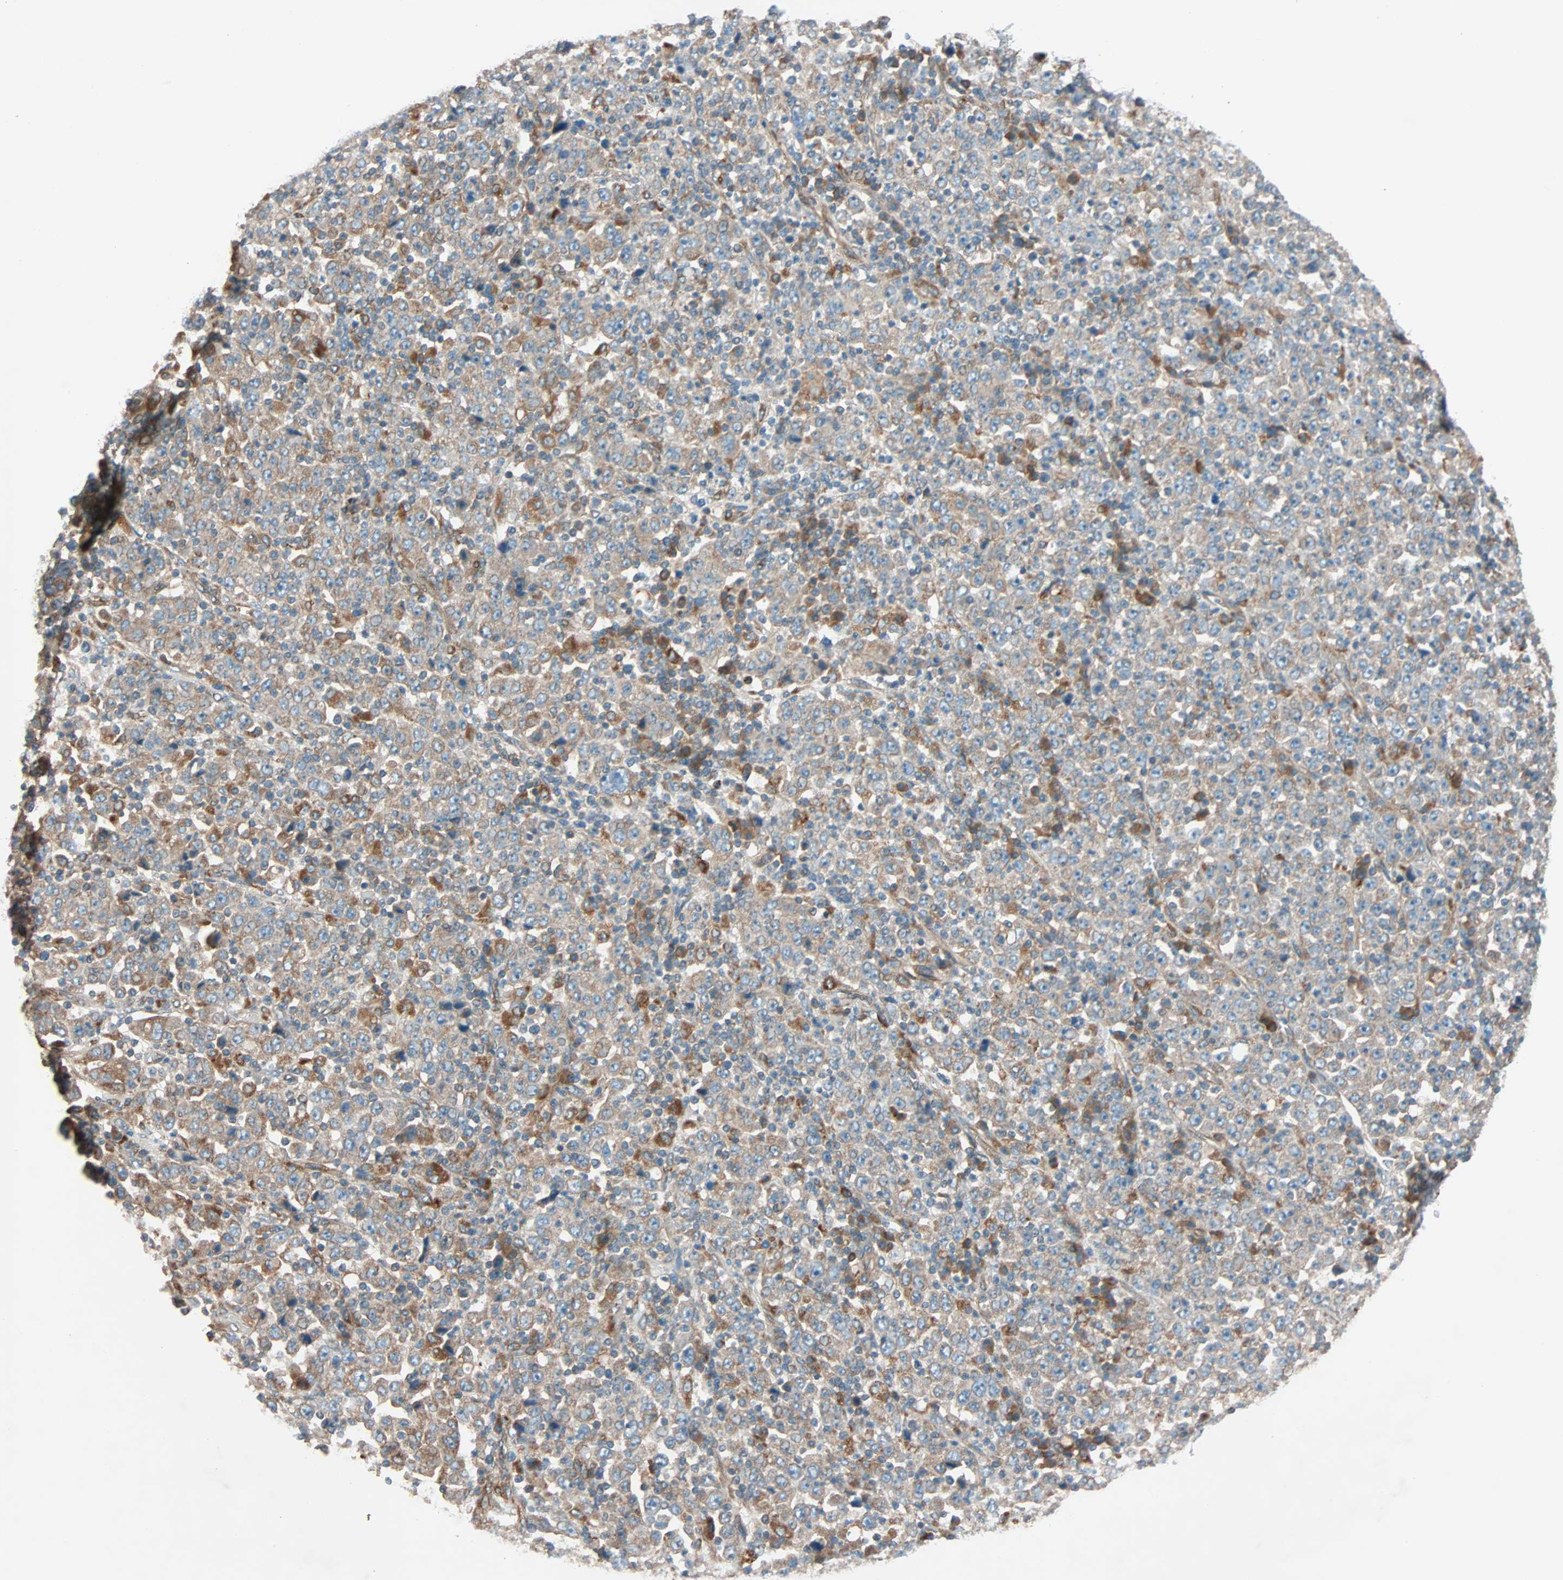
{"staining": {"intensity": "moderate", "quantity": ">75%", "location": "cytoplasmic/membranous"}, "tissue": "stomach cancer", "cell_type": "Tumor cells", "image_type": "cancer", "snomed": [{"axis": "morphology", "description": "Normal tissue, NOS"}, {"axis": "morphology", "description": "Adenocarcinoma, NOS"}, {"axis": "topography", "description": "Stomach, upper"}, {"axis": "topography", "description": "Stomach"}], "caption": "Stomach adenocarcinoma stained for a protein displays moderate cytoplasmic/membranous positivity in tumor cells.", "gene": "PHYH", "patient": {"sex": "male", "age": 59}}